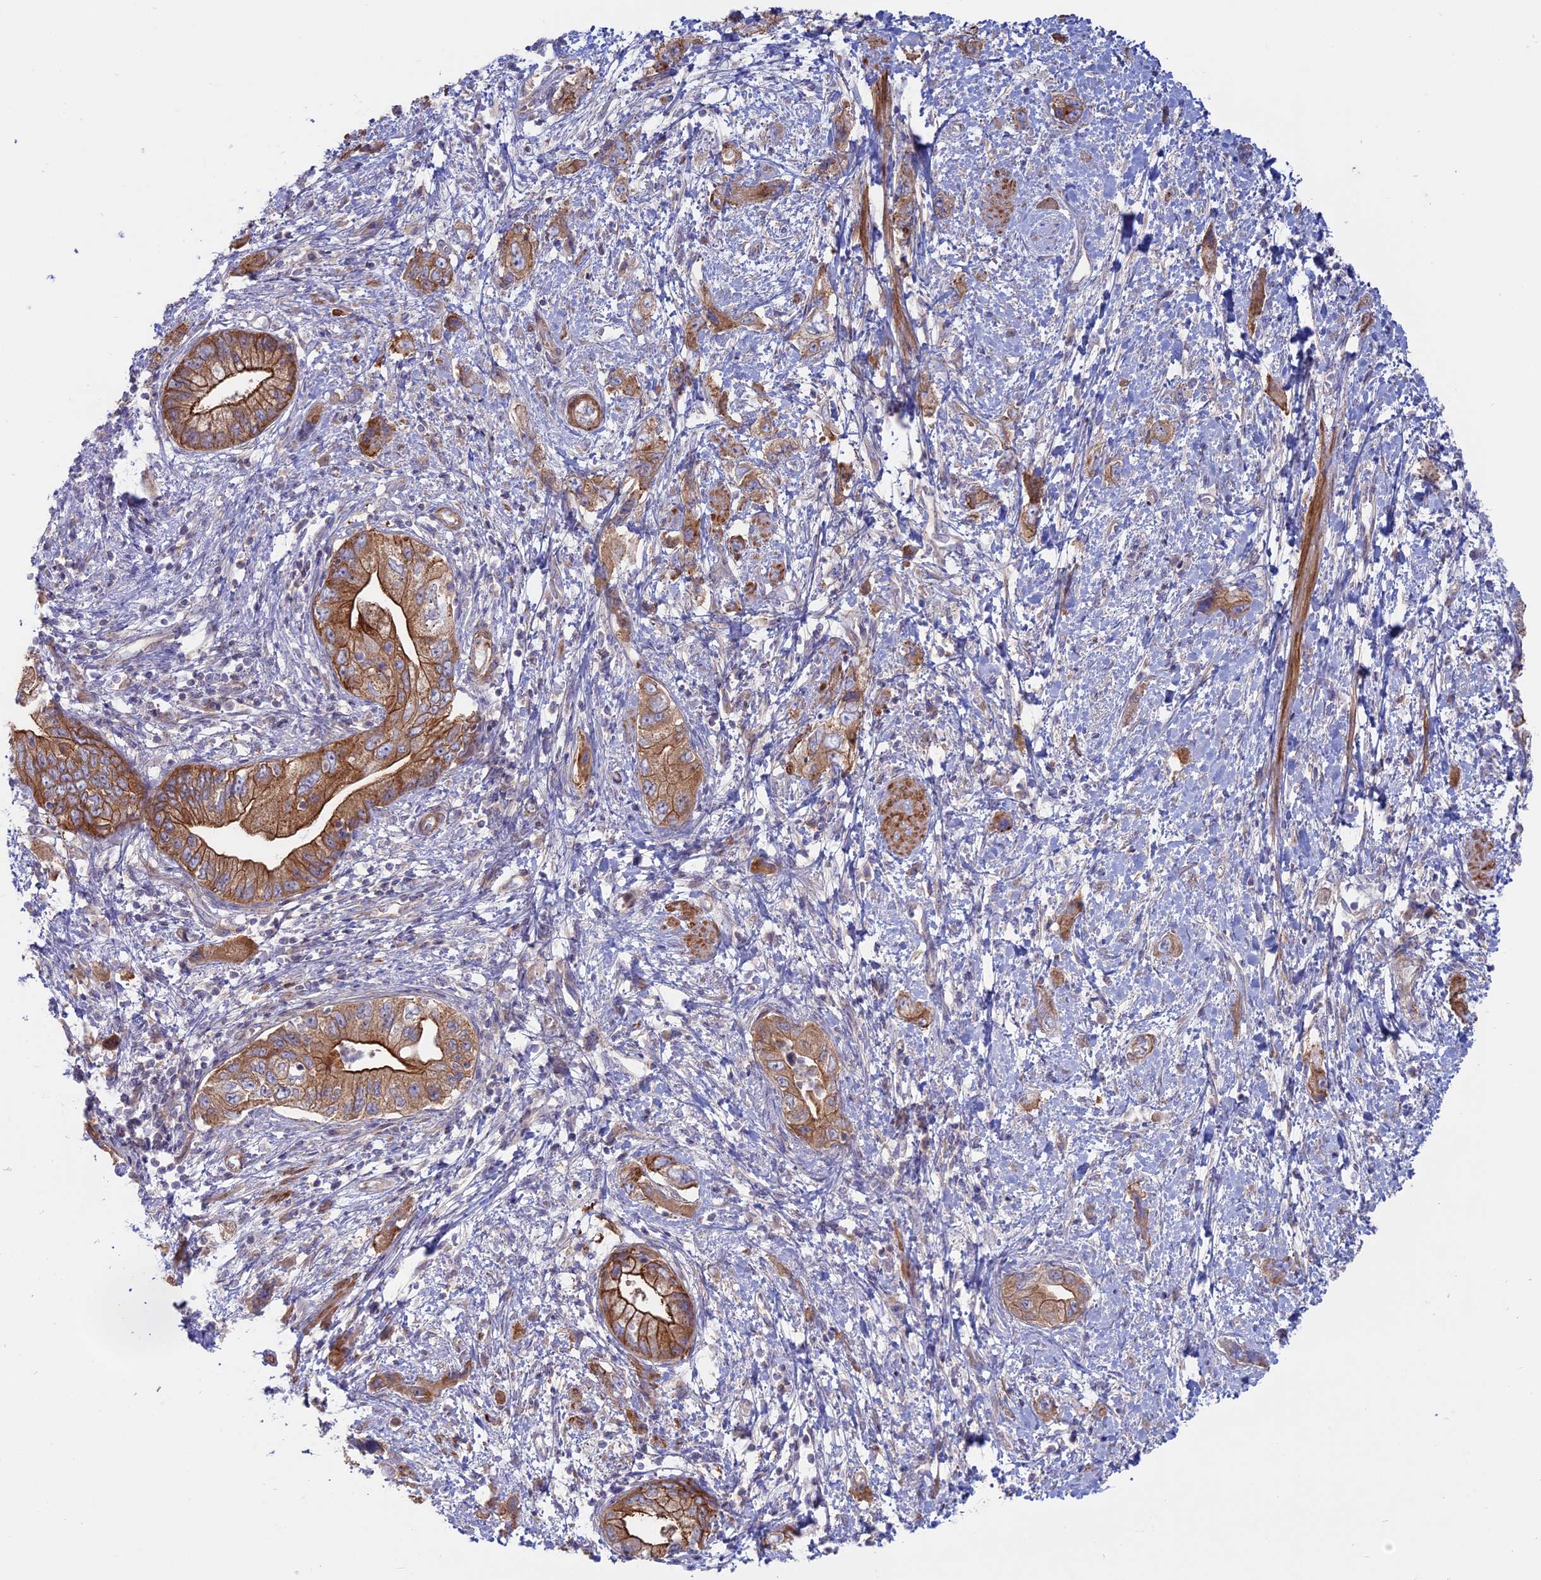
{"staining": {"intensity": "strong", "quantity": ">75%", "location": "cytoplasmic/membranous"}, "tissue": "pancreatic cancer", "cell_type": "Tumor cells", "image_type": "cancer", "snomed": [{"axis": "morphology", "description": "Adenocarcinoma, NOS"}, {"axis": "topography", "description": "Pancreas"}], "caption": "A brown stain highlights strong cytoplasmic/membranous expression of a protein in pancreatic cancer (adenocarcinoma) tumor cells. (brown staining indicates protein expression, while blue staining denotes nuclei).", "gene": "MYO5B", "patient": {"sex": "female", "age": 73}}